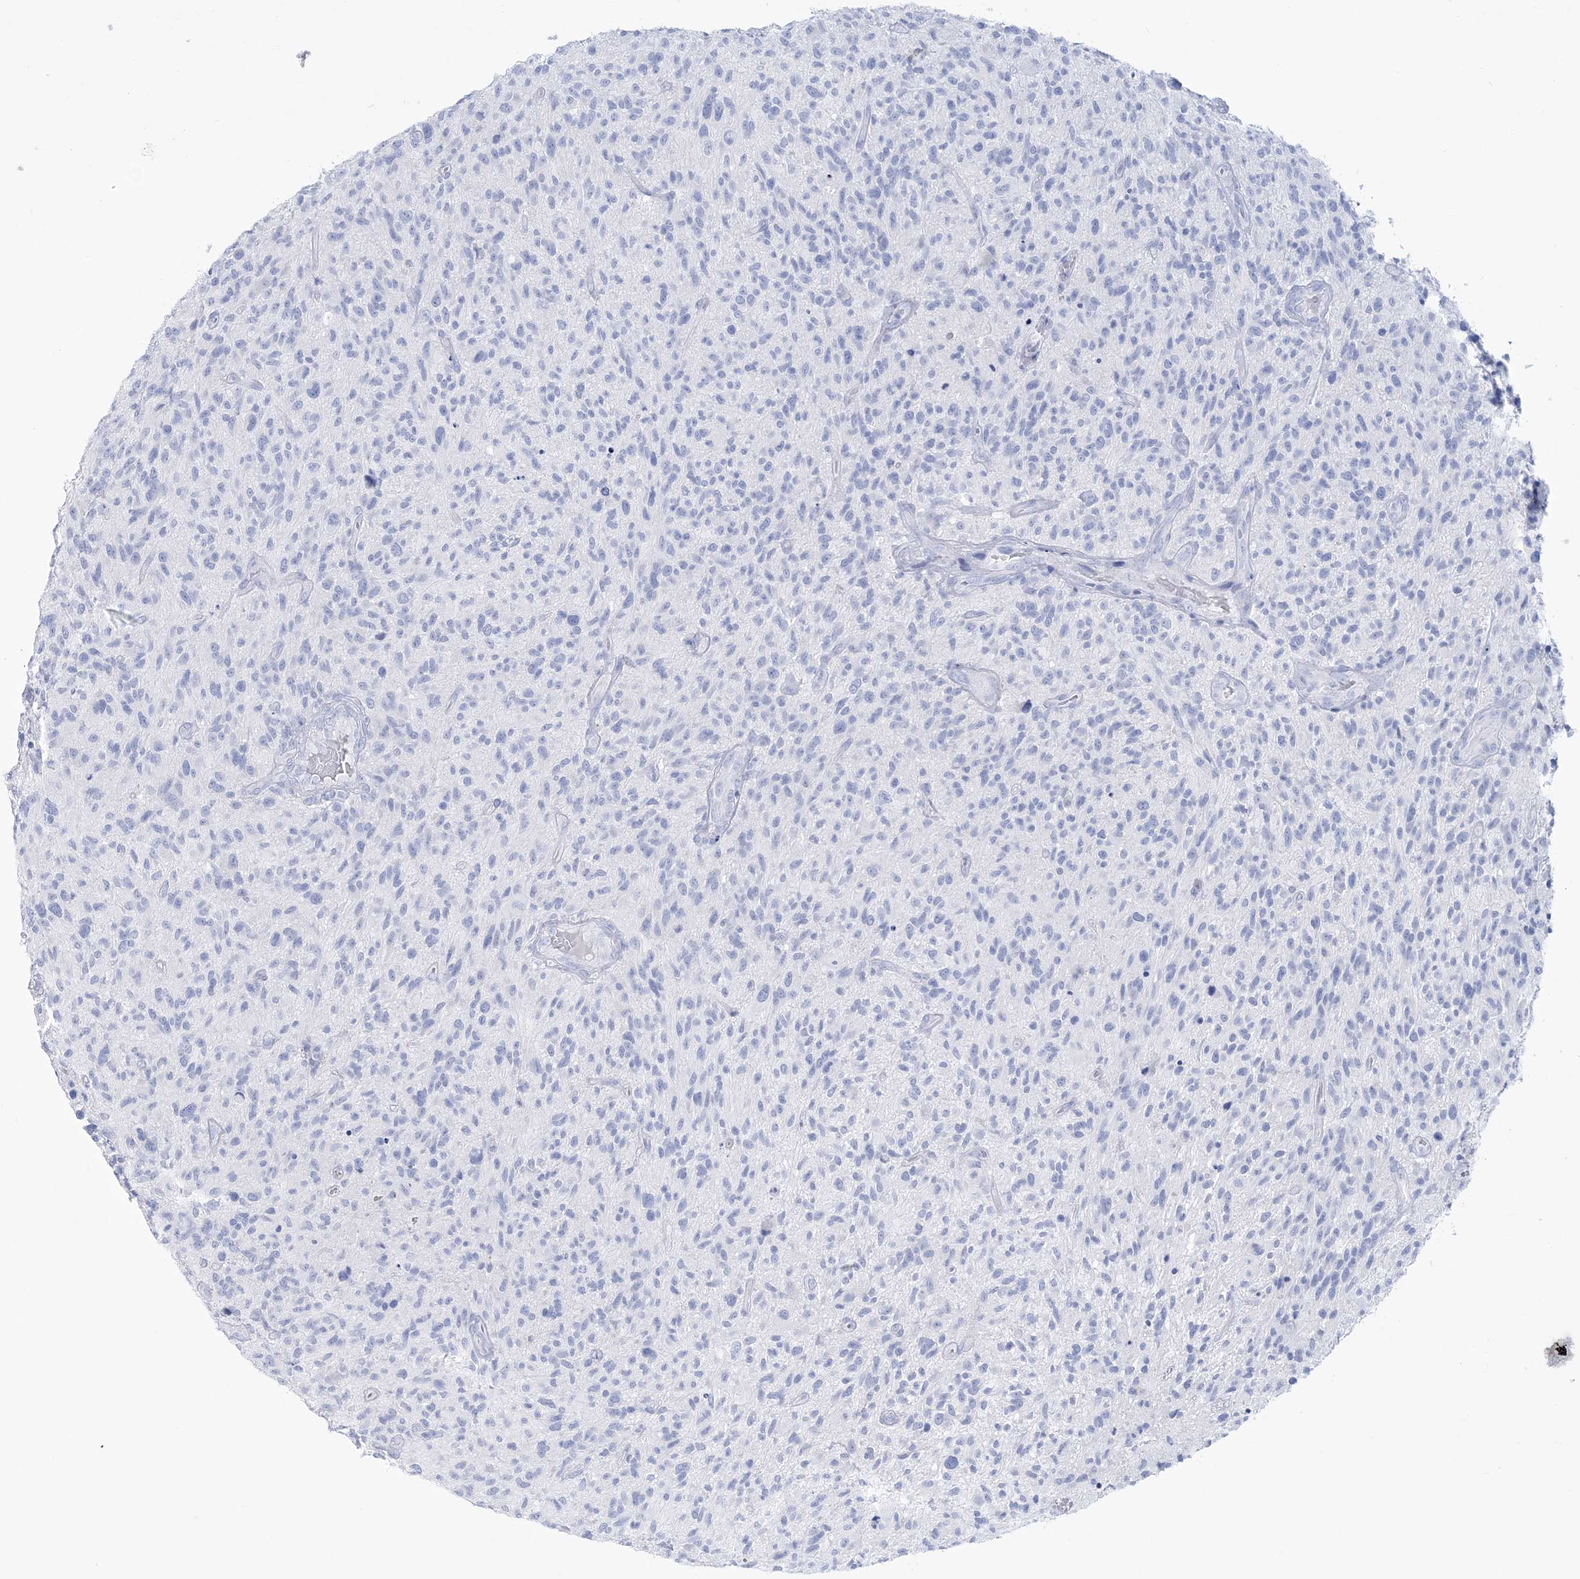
{"staining": {"intensity": "negative", "quantity": "none", "location": "none"}, "tissue": "glioma", "cell_type": "Tumor cells", "image_type": "cancer", "snomed": [{"axis": "morphology", "description": "Glioma, malignant, High grade"}, {"axis": "topography", "description": "Brain"}], "caption": "Immunohistochemical staining of malignant glioma (high-grade) reveals no significant staining in tumor cells.", "gene": "RBP2", "patient": {"sex": "male", "age": 47}}